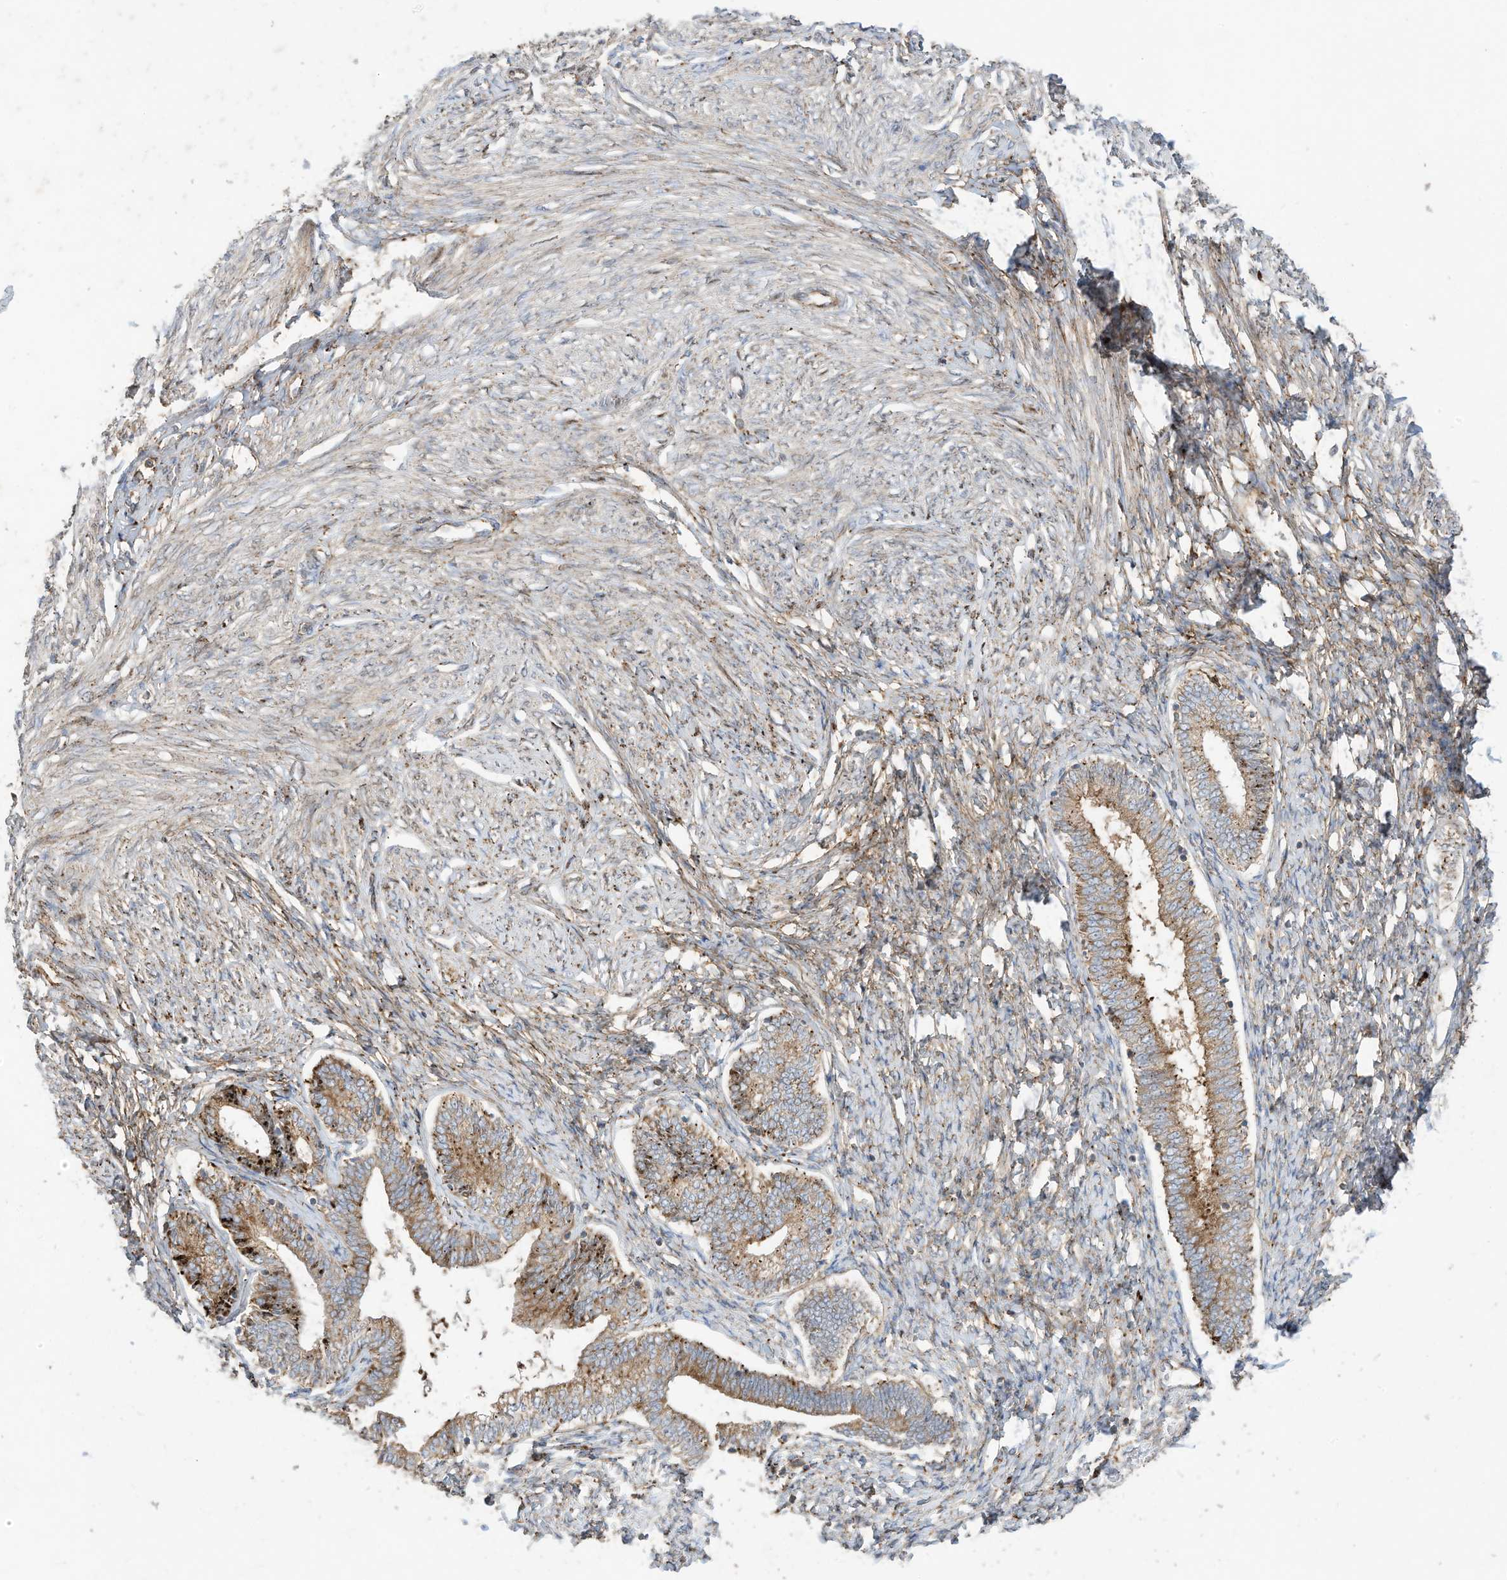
{"staining": {"intensity": "weak", "quantity": ">75%", "location": "cytoplasmic/membranous"}, "tissue": "endometrium", "cell_type": "Cells in endometrial stroma", "image_type": "normal", "snomed": [{"axis": "morphology", "description": "Normal tissue, NOS"}, {"axis": "topography", "description": "Endometrium"}], "caption": "Brown immunohistochemical staining in benign human endometrium reveals weak cytoplasmic/membranous positivity in approximately >75% of cells in endometrial stroma.", "gene": "TRNAU1AP", "patient": {"sex": "female", "age": 72}}